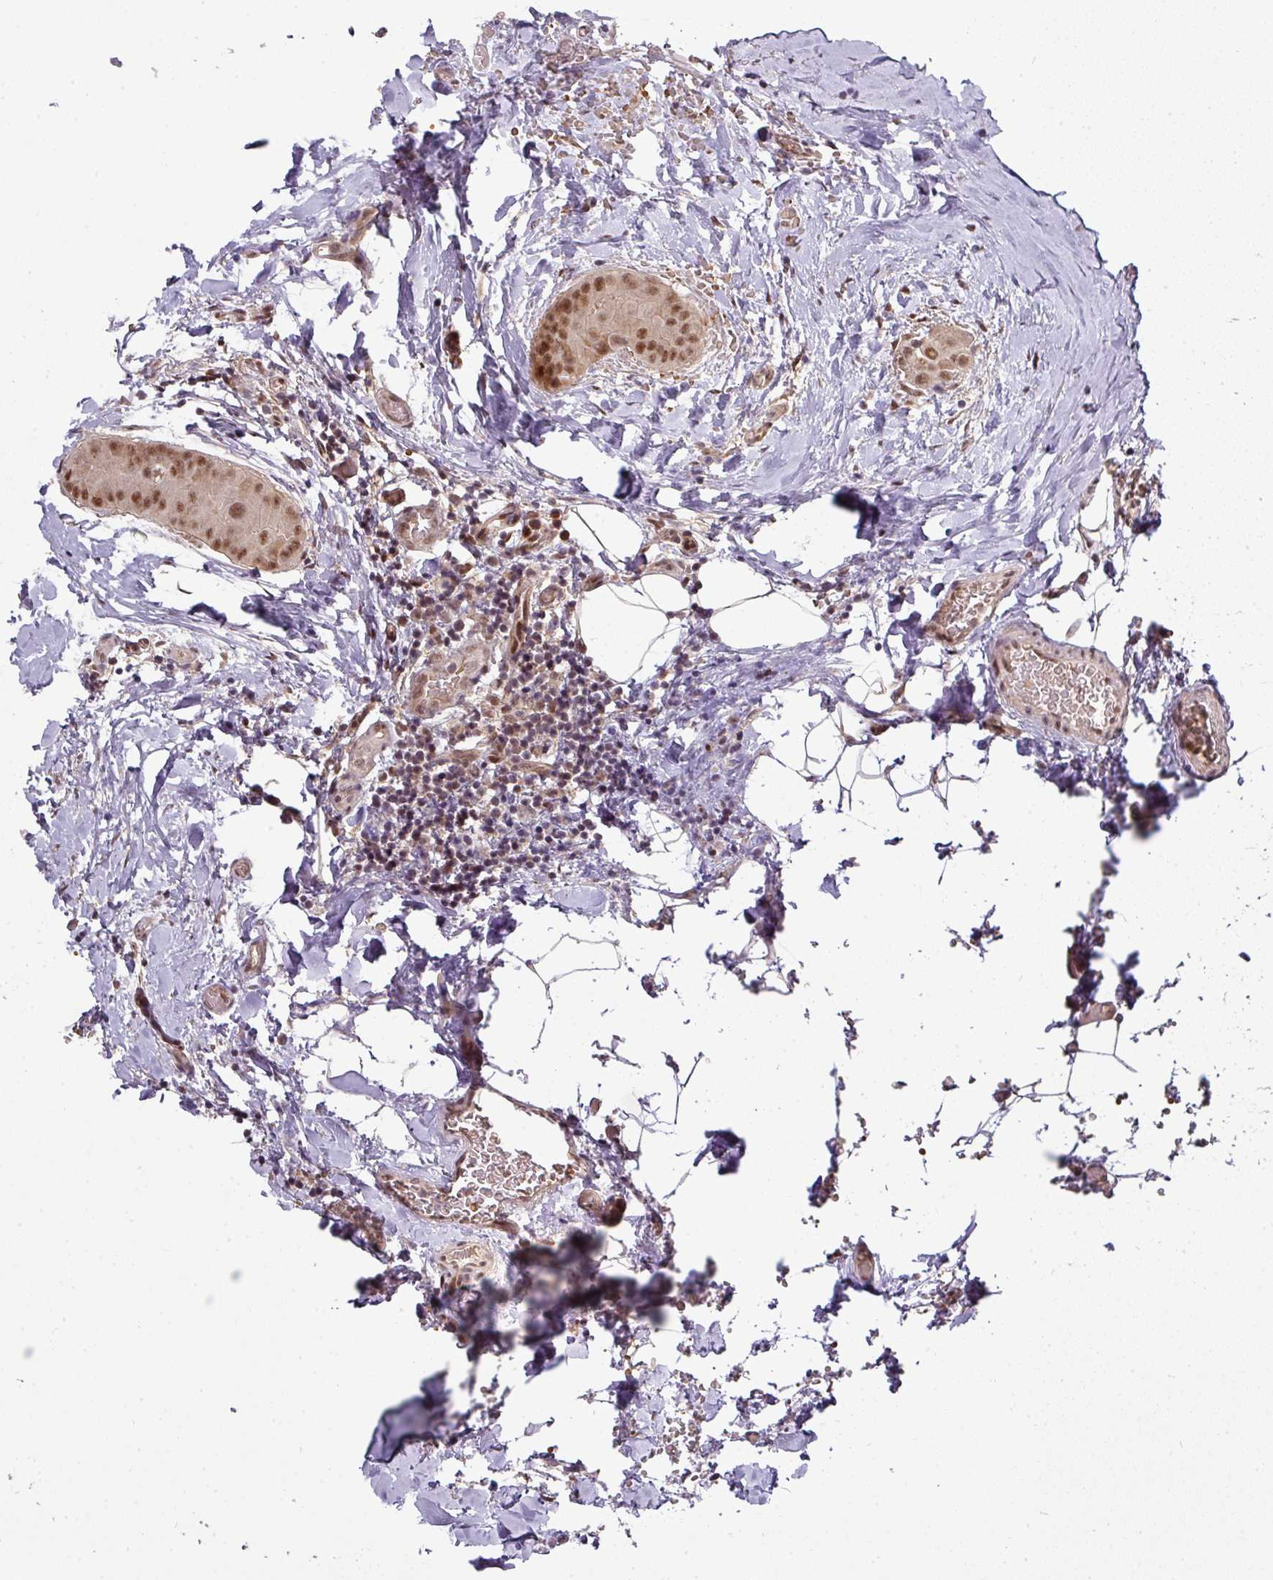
{"staining": {"intensity": "moderate", "quantity": ">75%", "location": "nuclear"}, "tissue": "thyroid cancer", "cell_type": "Tumor cells", "image_type": "cancer", "snomed": [{"axis": "morphology", "description": "Papillary adenocarcinoma, NOS"}, {"axis": "topography", "description": "Thyroid gland"}], "caption": "Approximately >75% of tumor cells in papillary adenocarcinoma (thyroid) demonstrate moderate nuclear protein positivity as visualized by brown immunohistochemical staining.", "gene": "CIC", "patient": {"sex": "male", "age": 33}}